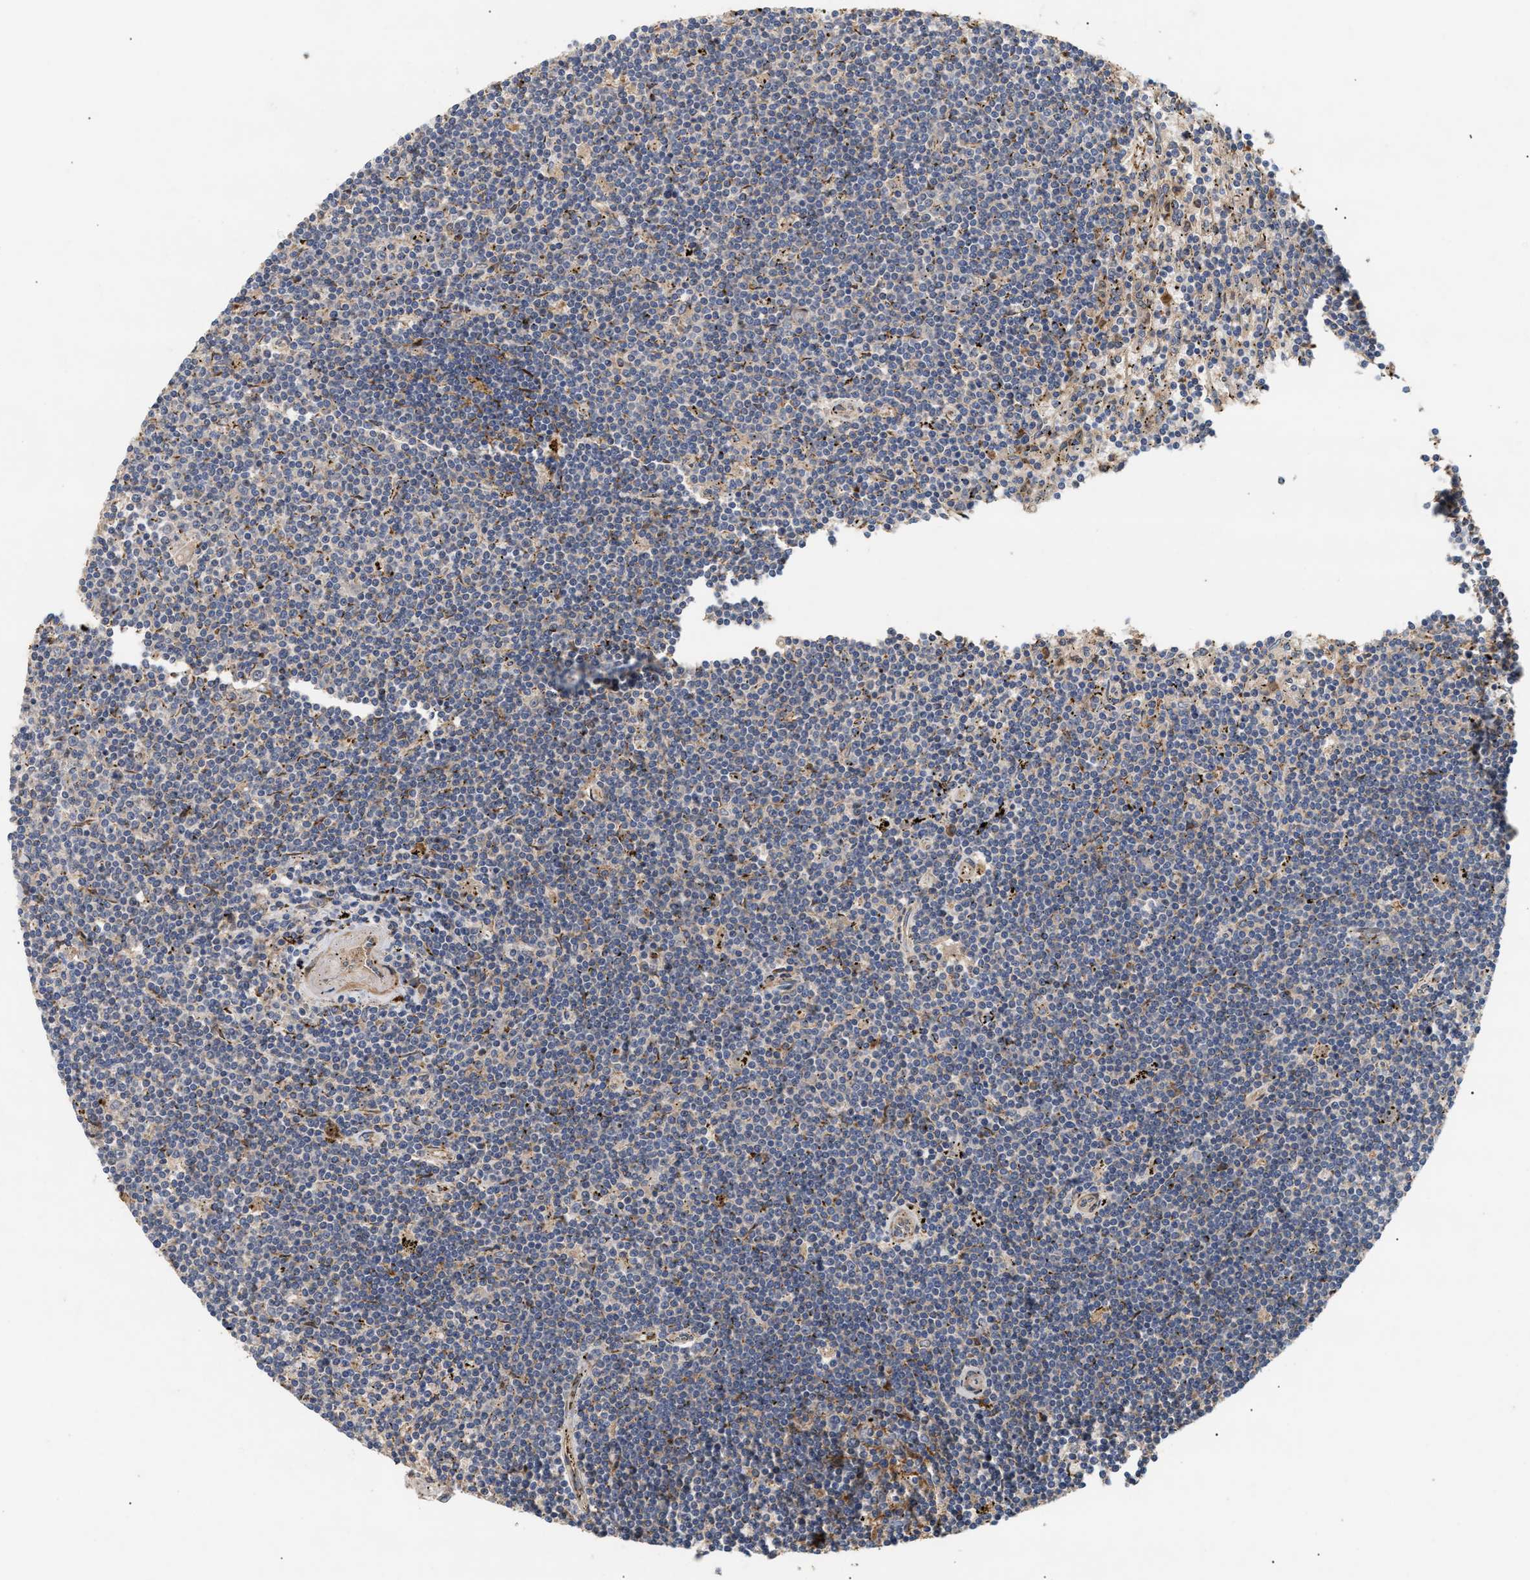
{"staining": {"intensity": "negative", "quantity": "none", "location": "none"}, "tissue": "lymphoma", "cell_type": "Tumor cells", "image_type": "cancer", "snomed": [{"axis": "morphology", "description": "Malignant lymphoma, non-Hodgkin's type, Low grade"}, {"axis": "topography", "description": "Spleen"}], "caption": "Tumor cells show no significant positivity in low-grade malignant lymphoma, non-Hodgkin's type.", "gene": "PLCD1", "patient": {"sex": "male", "age": 76}}